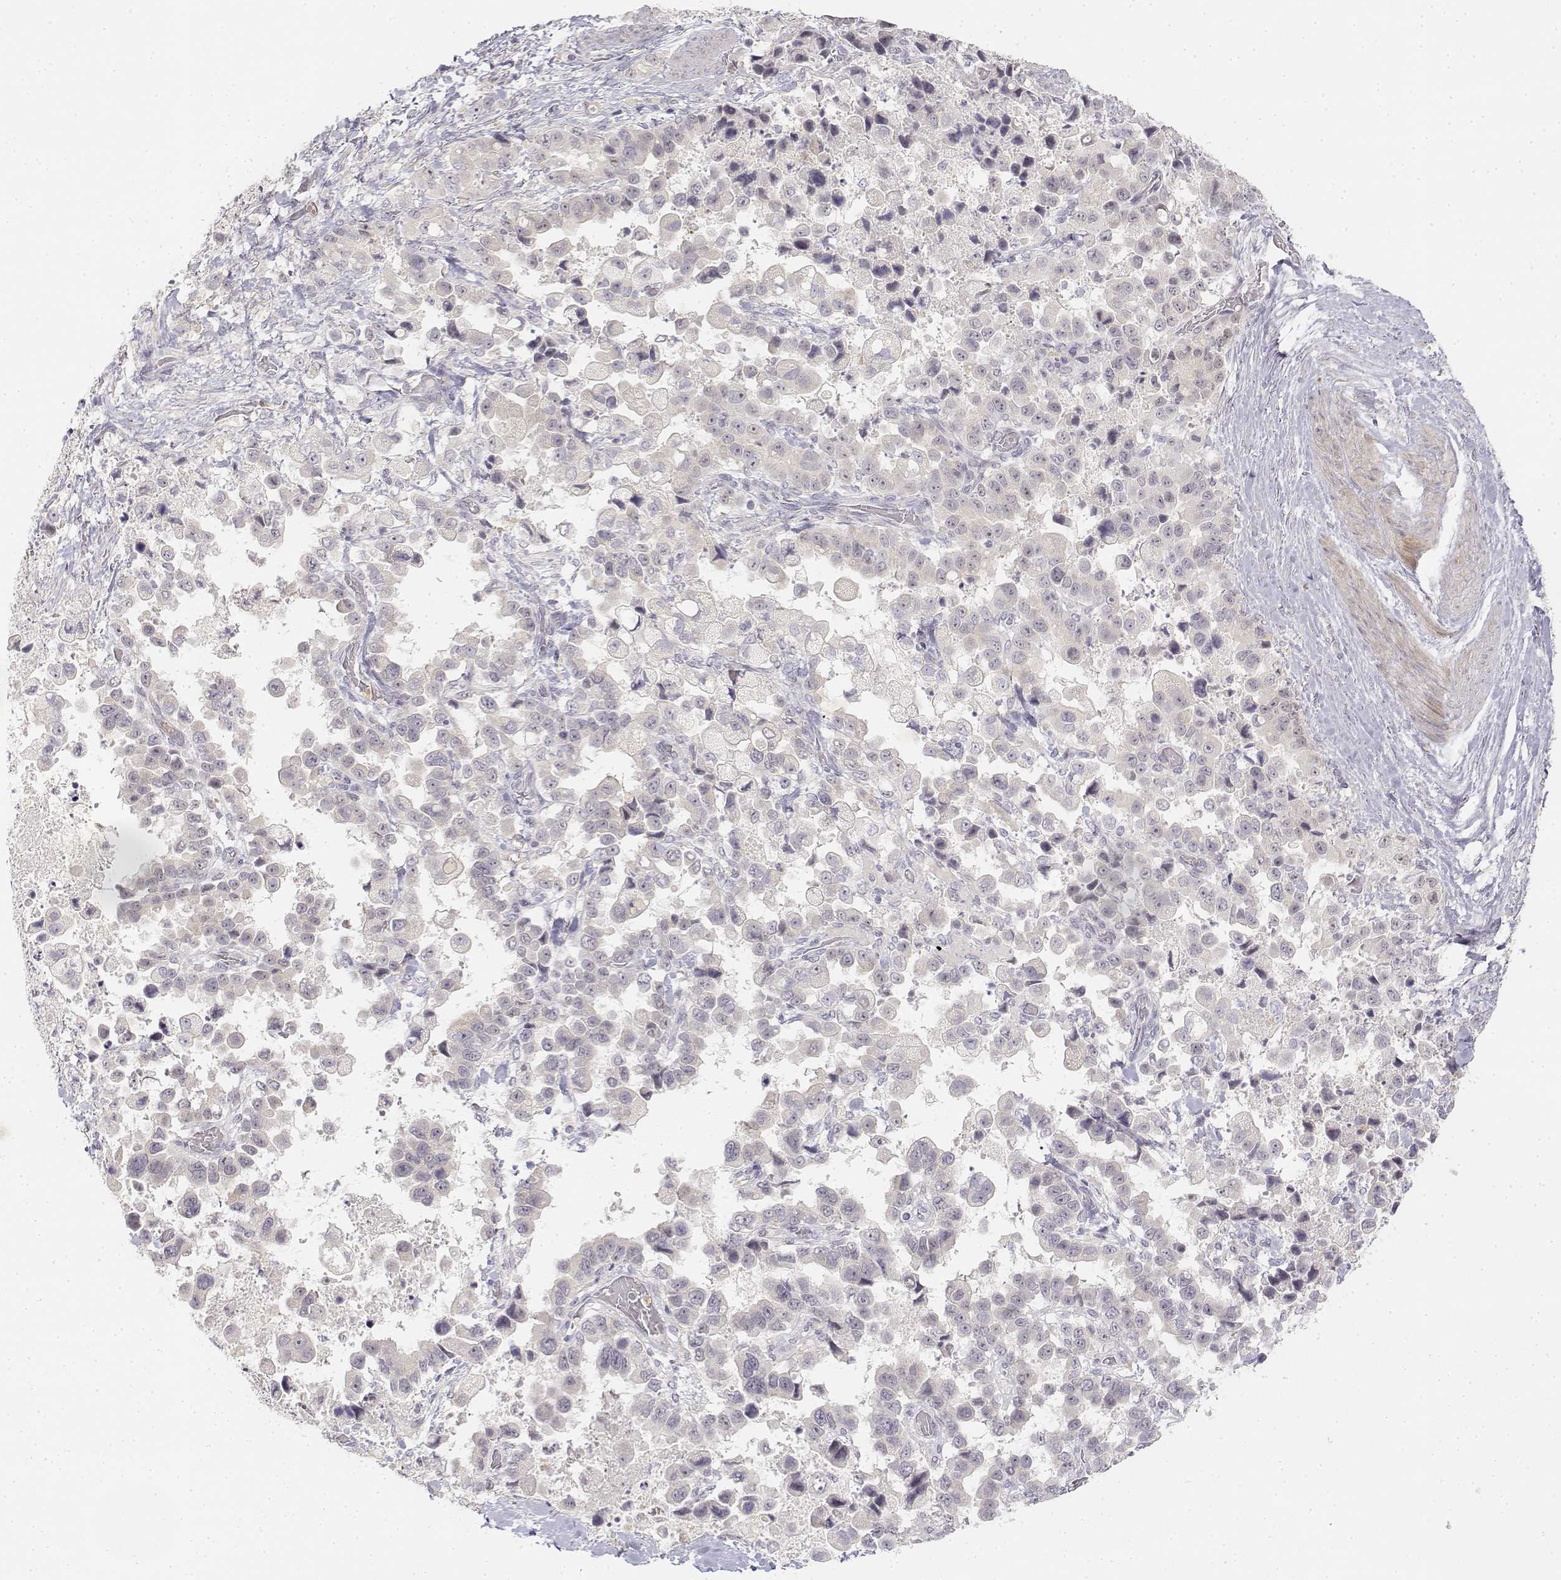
{"staining": {"intensity": "negative", "quantity": "none", "location": "none"}, "tissue": "stomach cancer", "cell_type": "Tumor cells", "image_type": "cancer", "snomed": [{"axis": "morphology", "description": "Adenocarcinoma, NOS"}, {"axis": "topography", "description": "Stomach"}], "caption": "Stomach adenocarcinoma was stained to show a protein in brown. There is no significant staining in tumor cells.", "gene": "GLIPR1L2", "patient": {"sex": "male", "age": 59}}